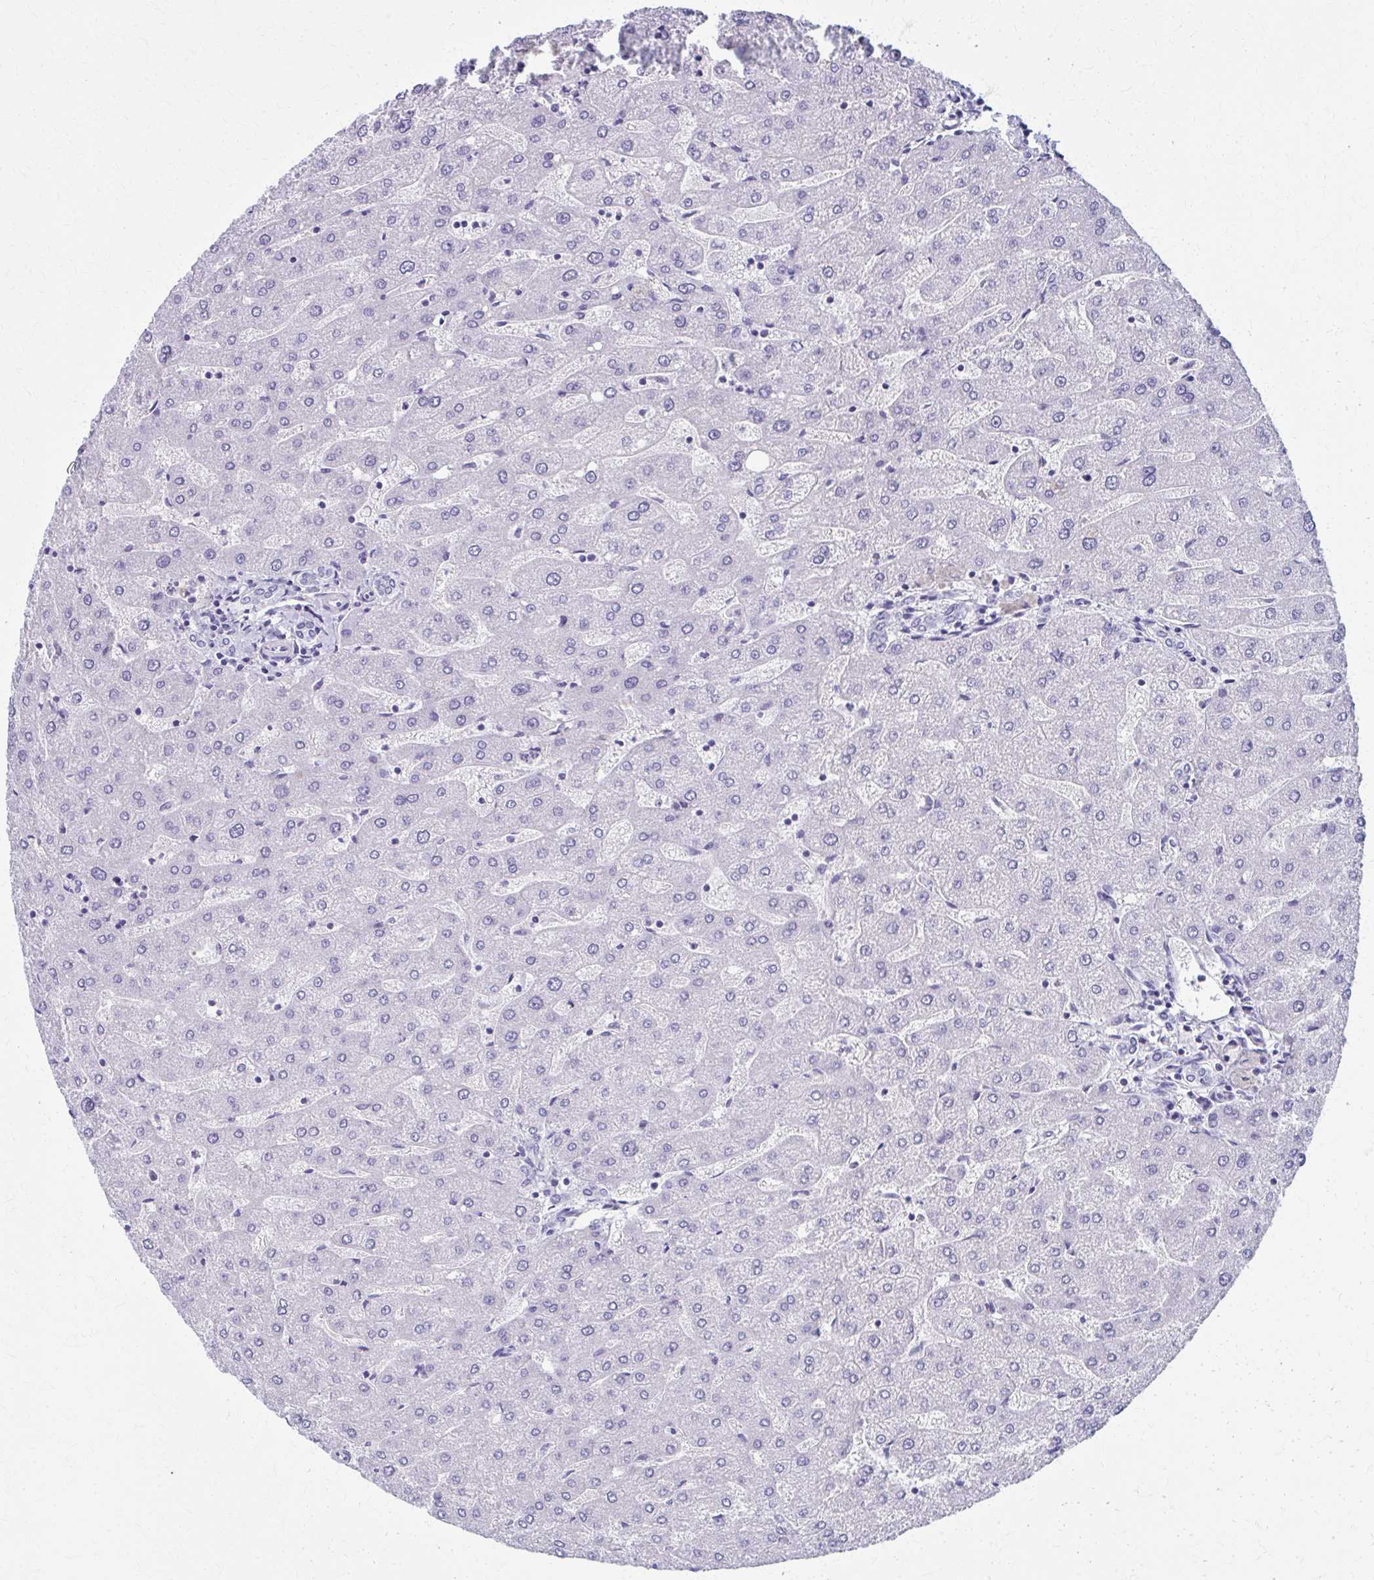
{"staining": {"intensity": "negative", "quantity": "none", "location": "none"}, "tissue": "liver", "cell_type": "Cholangiocytes", "image_type": "normal", "snomed": [{"axis": "morphology", "description": "Normal tissue, NOS"}, {"axis": "topography", "description": "Liver"}], "caption": "Protein analysis of normal liver shows no significant staining in cholangiocytes.", "gene": "MPLKIP", "patient": {"sex": "male", "age": 67}}